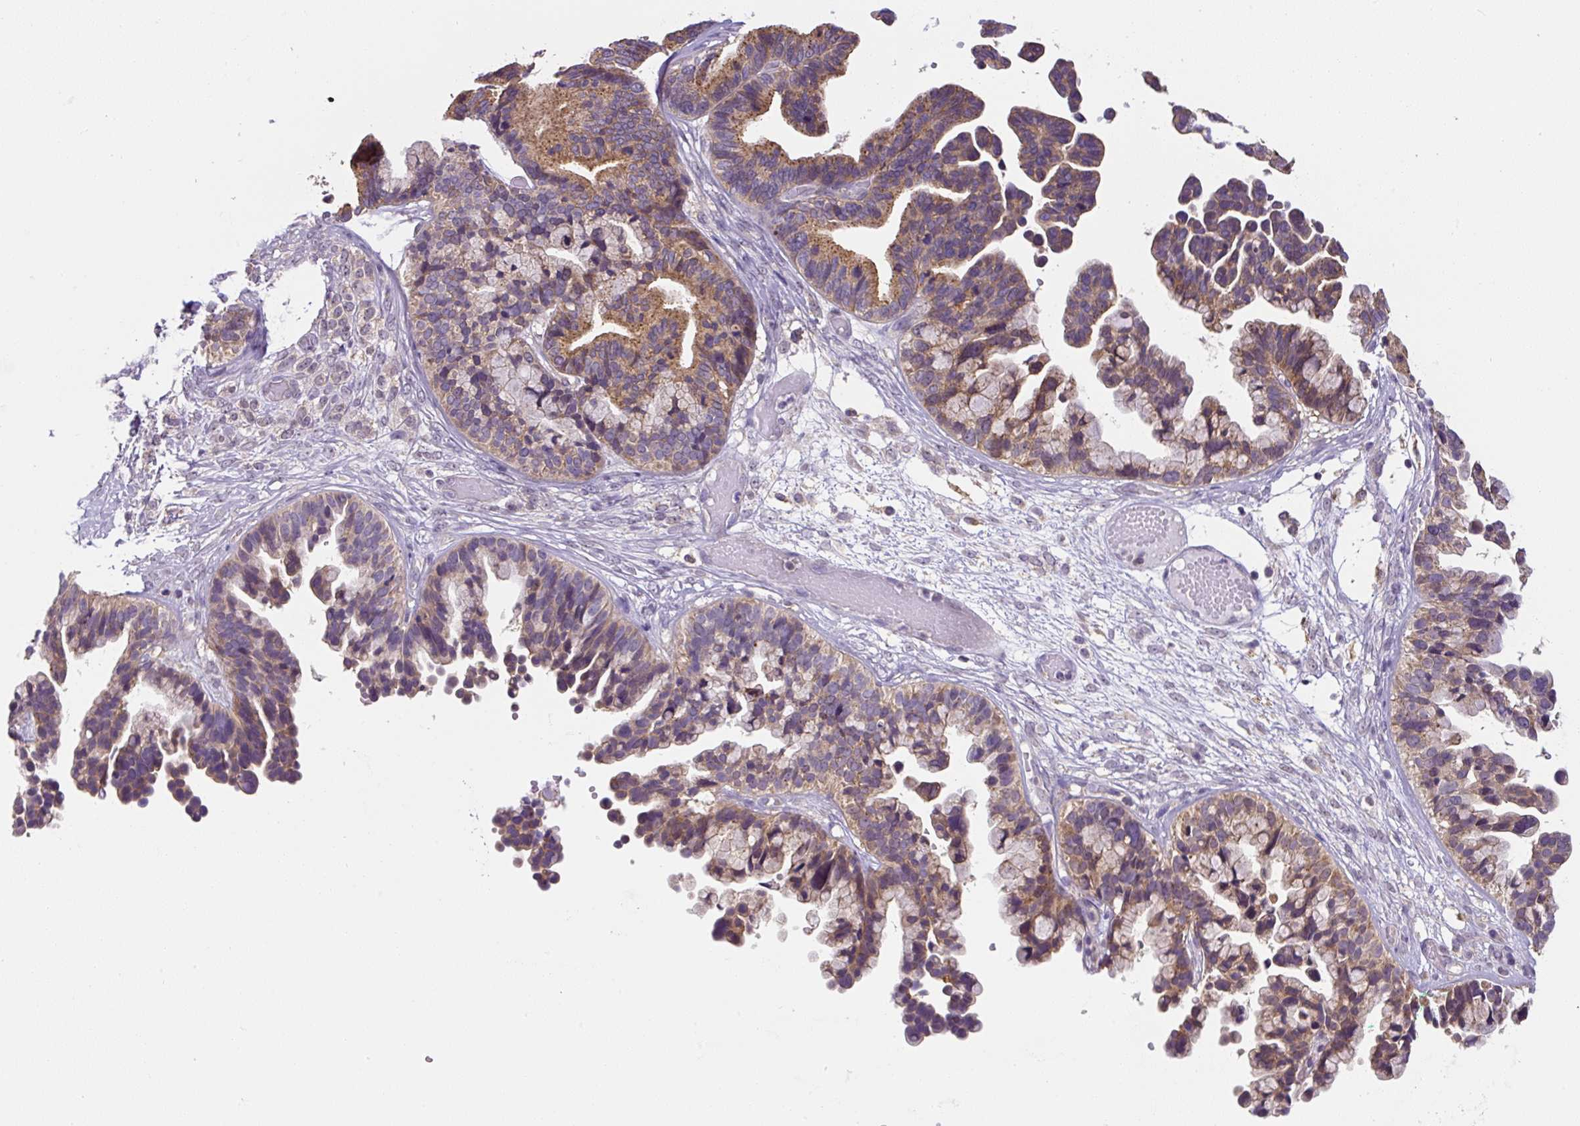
{"staining": {"intensity": "moderate", "quantity": ">75%", "location": "cytoplasmic/membranous"}, "tissue": "ovarian cancer", "cell_type": "Tumor cells", "image_type": "cancer", "snomed": [{"axis": "morphology", "description": "Cystadenocarcinoma, serous, NOS"}, {"axis": "topography", "description": "Ovary"}], "caption": "The histopathology image exhibits a brown stain indicating the presence of a protein in the cytoplasmic/membranous of tumor cells in serous cystadenocarcinoma (ovarian).", "gene": "PLA2G4A", "patient": {"sex": "female", "age": 56}}